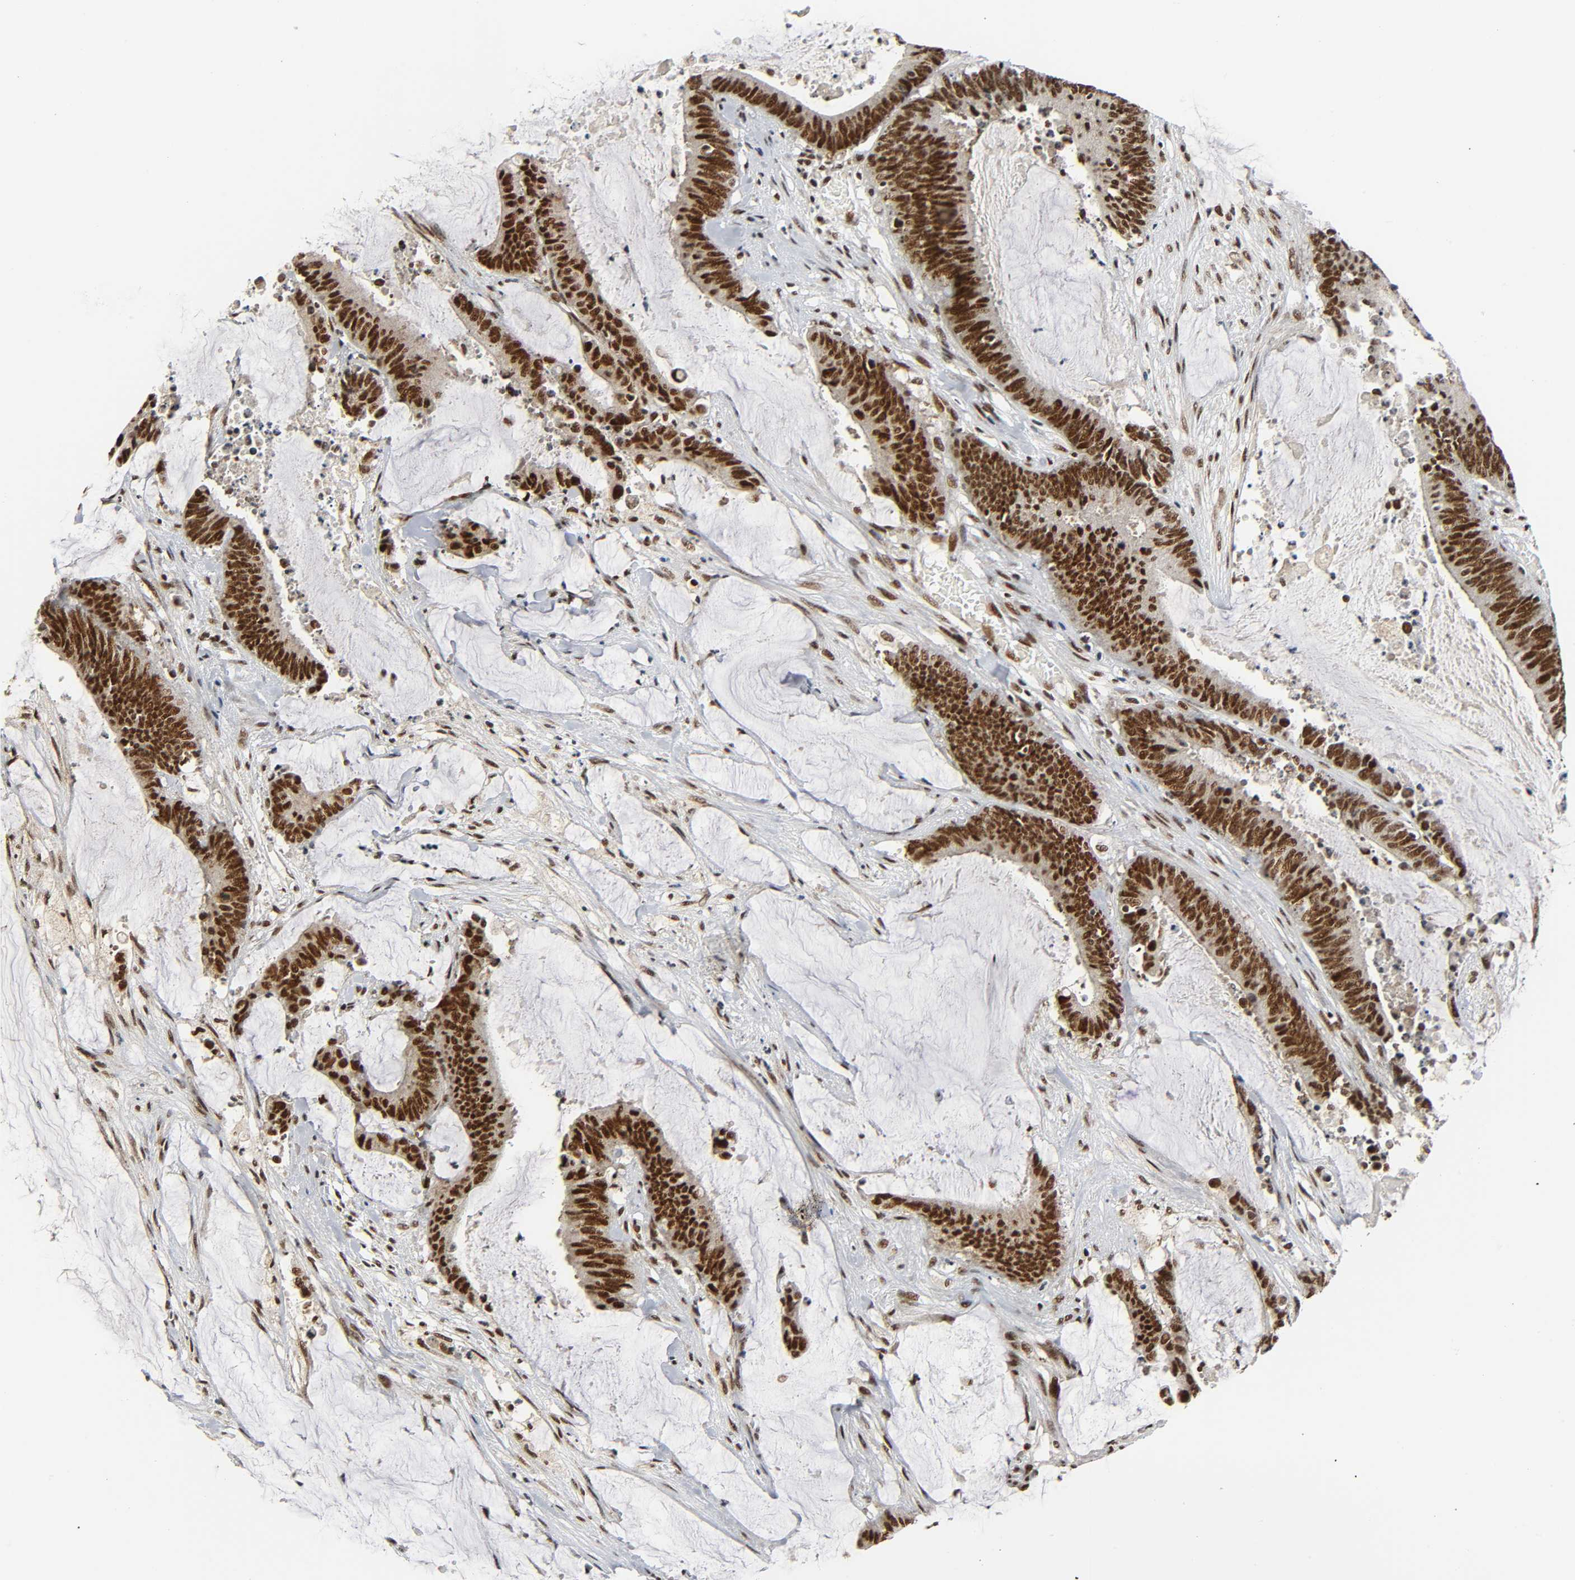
{"staining": {"intensity": "strong", "quantity": ">75%", "location": "nuclear"}, "tissue": "colorectal cancer", "cell_type": "Tumor cells", "image_type": "cancer", "snomed": [{"axis": "morphology", "description": "Adenocarcinoma, NOS"}, {"axis": "topography", "description": "Rectum"}], "caption": "An immunohistochemistry (IHC) histopathology image of tumor tissue is shown. Protein staining in brown shows strong nuclear positivity in colorectal adenocarcinoma within tumor cells.", "gene": "CDK9", "patient": {"sex": "female", "age": 66}}